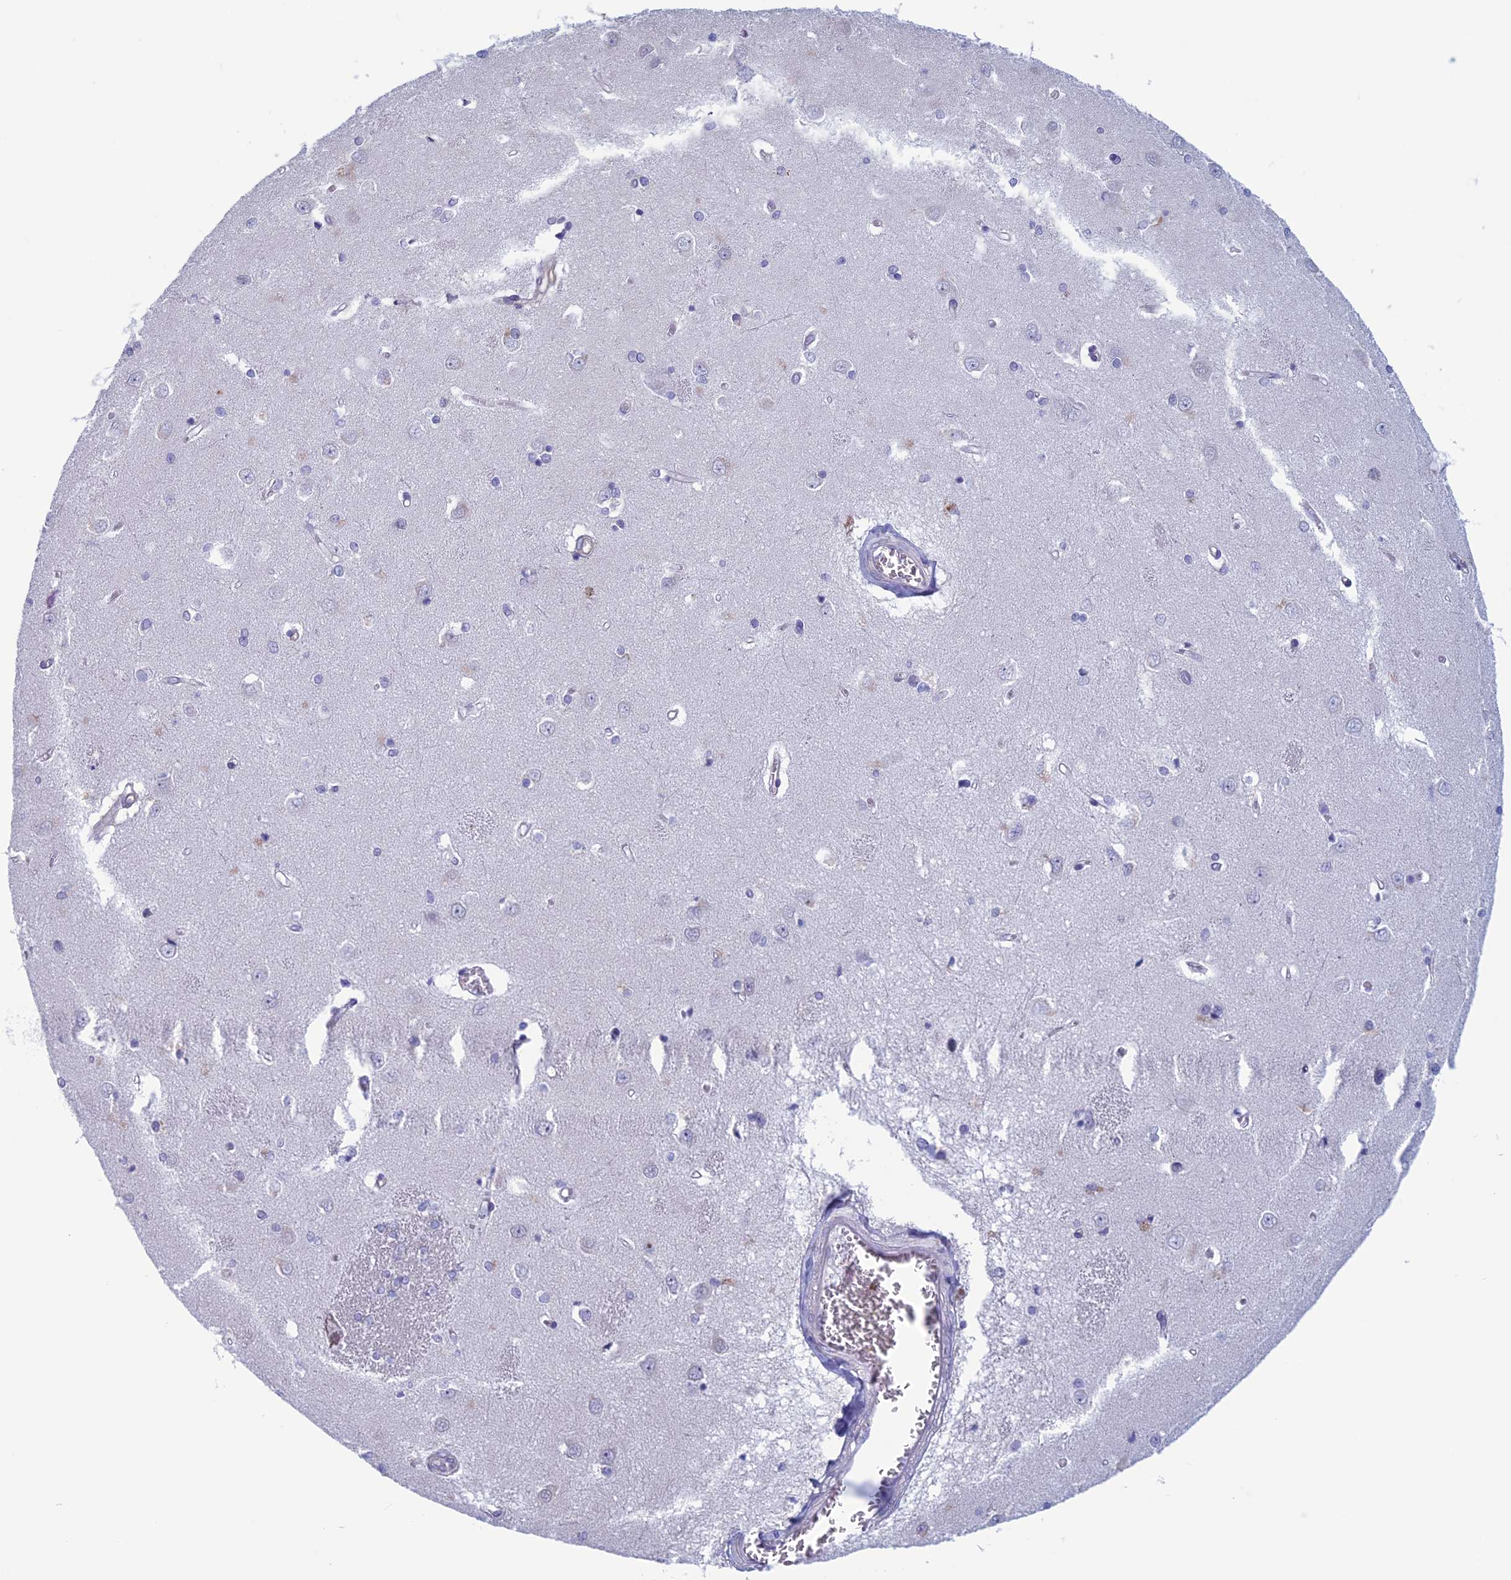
{"staining": {"intensity": "negative", "quantity": "none", "location": "none"}, "tissue": "caudate", "cell_type": "Glial cells", "image_type": "normal", "snomed": [{"axis": "morphology", "description": "Normal tissue, NOS"}, {"axis": "topography", "description": "Lateral ventricle wall"}], "caption": "Glial cells are negative for protein expression in unremarkable human caudate. The staining is performed using DAB (3,3'-diaminobenzidine) brown chromogen with nuclei counter-stained in using hematoxylin.", "gene": "SLC1A6", "patient": {"sex": "male", "age": 37}}